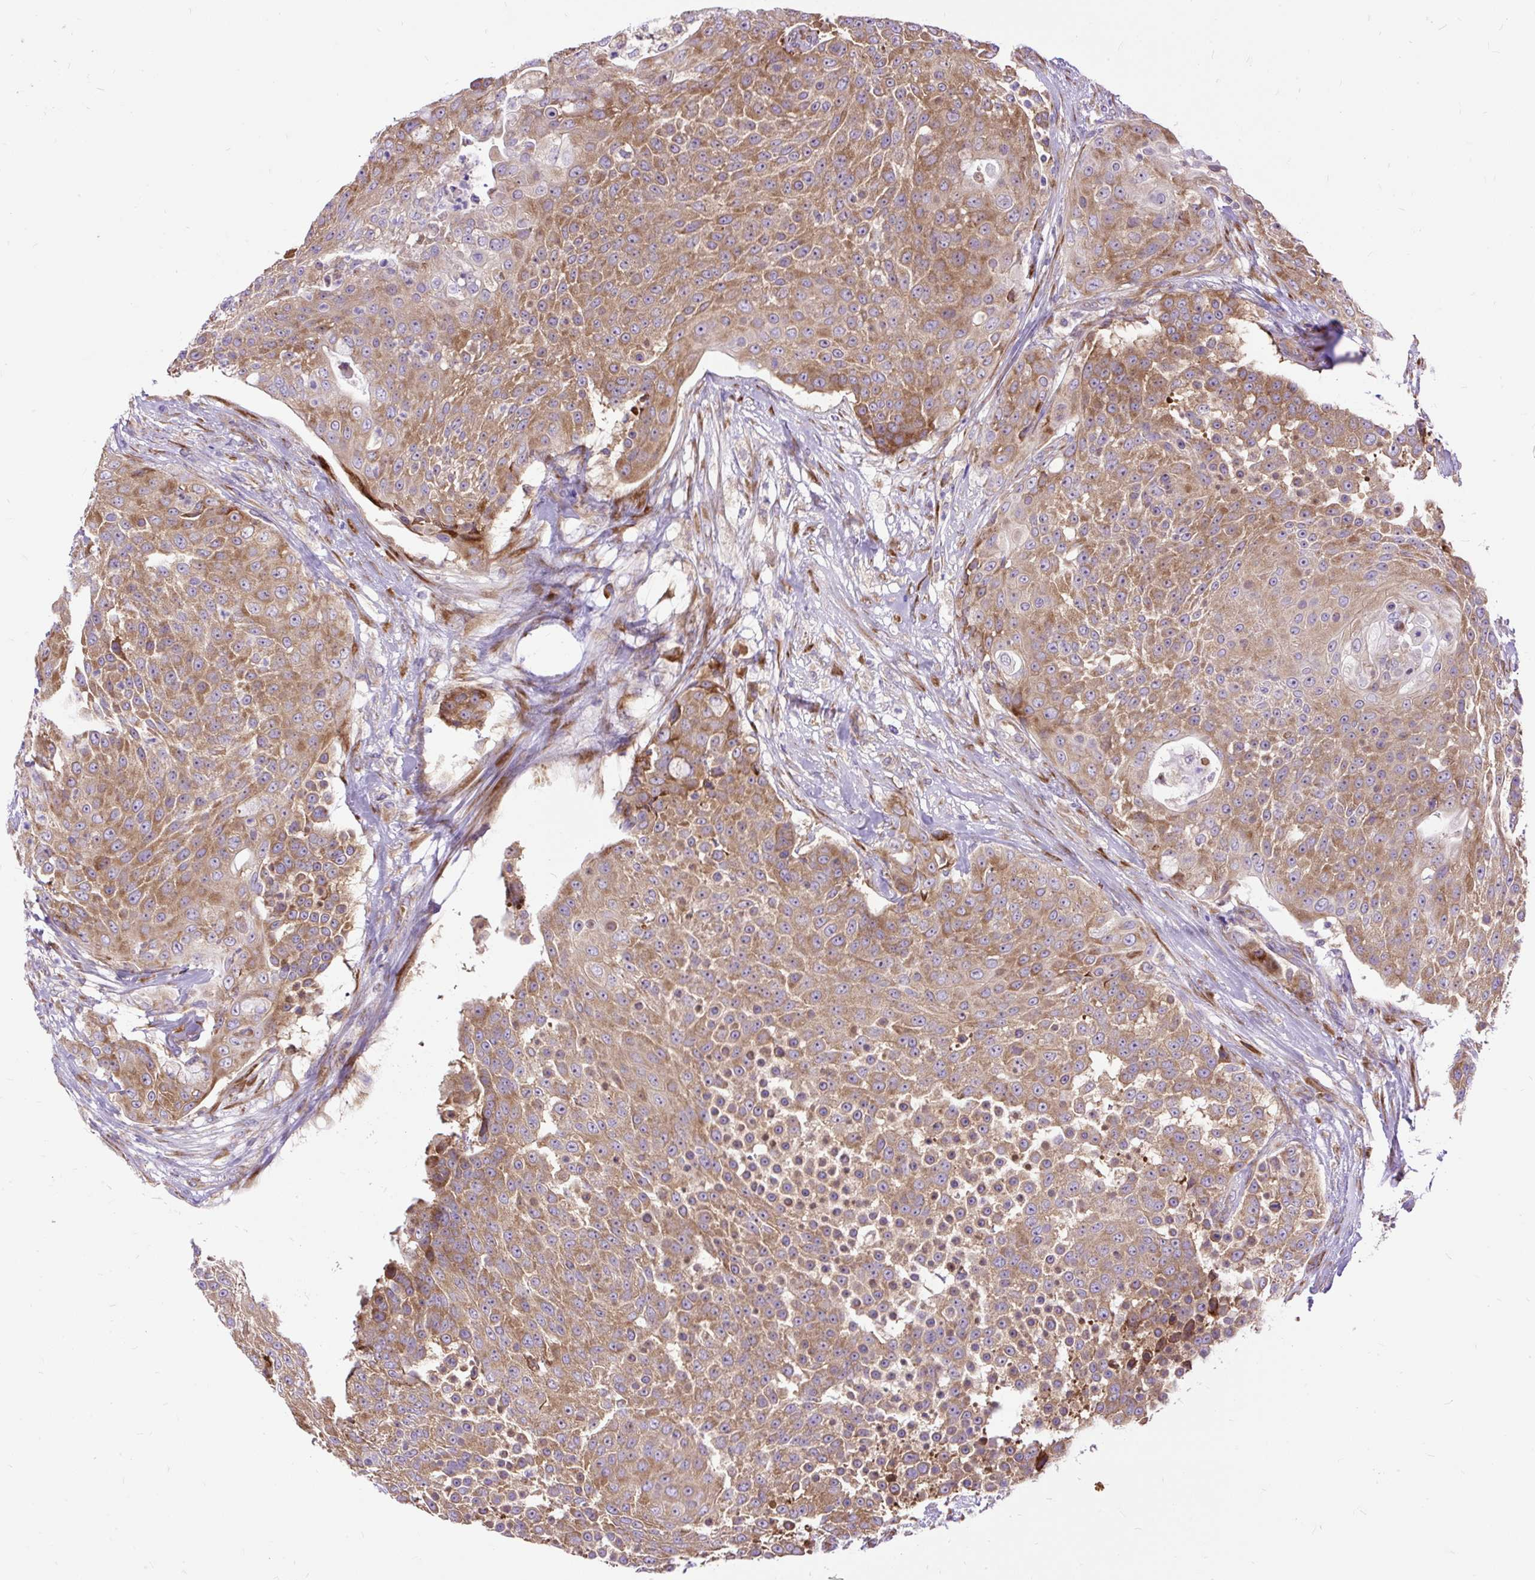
{"staining": {"intensity": "moderate", "quantity": ">75%", "location": "cytoplasmic/membranous"}, "tissue": "urothelial cancer", "cell_type": "Tumor cells", "image_type": "cancer", "snomed": [{"axis": "morphology", "description": "Urothelial carcinoma, High grade"}, {"axis": "topography", "description": "Urinary bladder"}], "caption": "Human urothelial carcinoma (high-grade) stained for a protein (brown) reveals moderate cytoplasmic/membranous positive expression in about >75% of tumor cells.", "gene": "RPS5", "patient": {"sex": "female", "age": 63}}